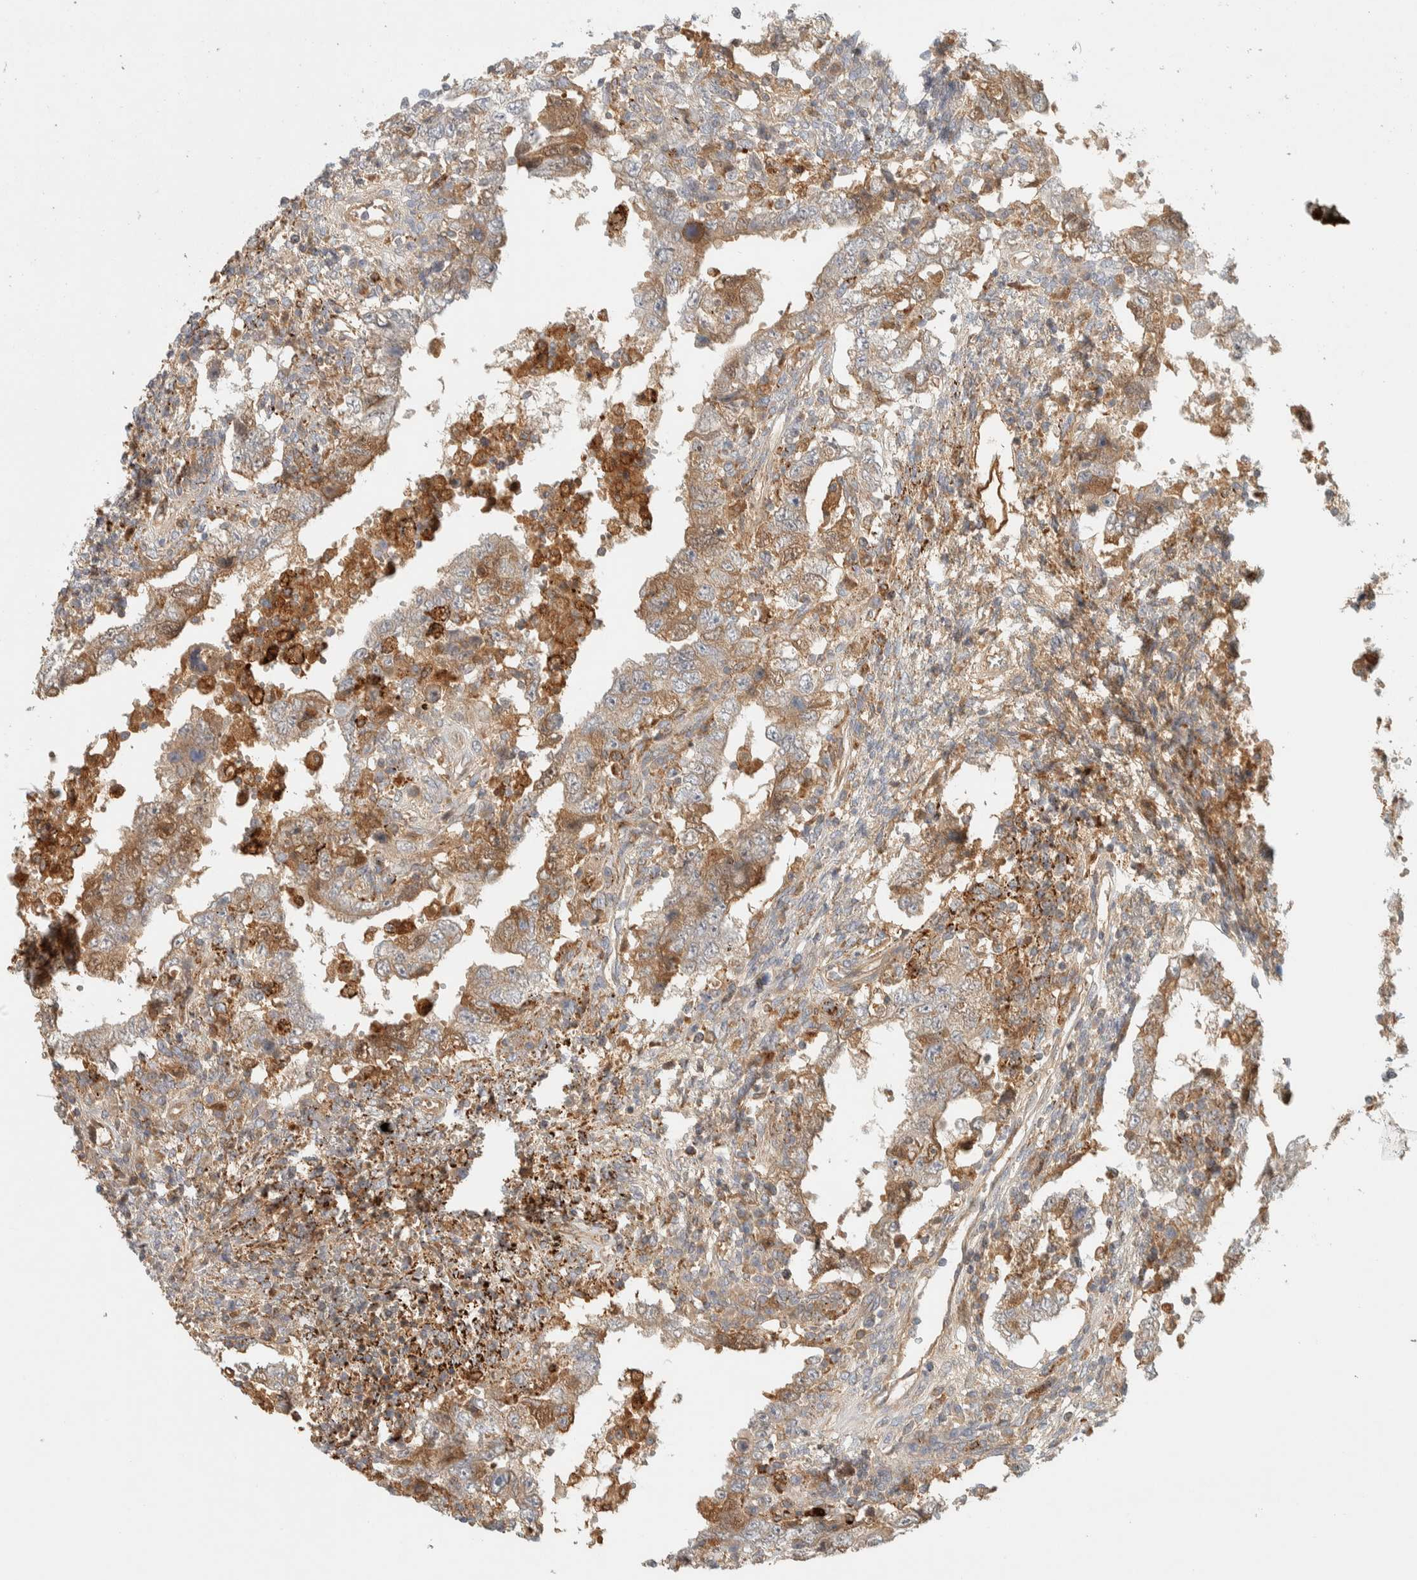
{"staining": {"intensity": "moderate", "quantity": ">75%", "location": "cytoplasmic/membranous"}, "tissue": "testis cancer", "cell_type": "Tumor cells", "image_type": "cancer", "snomed": [{"axis": "morphology", "description": "Carcinoma, Embryonal, NOS"}, {"axis": "topography", "description": "Testis"}], "caption": "Human testis cancer (embryonal carcinoma) stained with a protein marker displays moderate staining in tumor cells.", "gene": "FAM167A", "patient": {"sex": "male", "age": 26}}